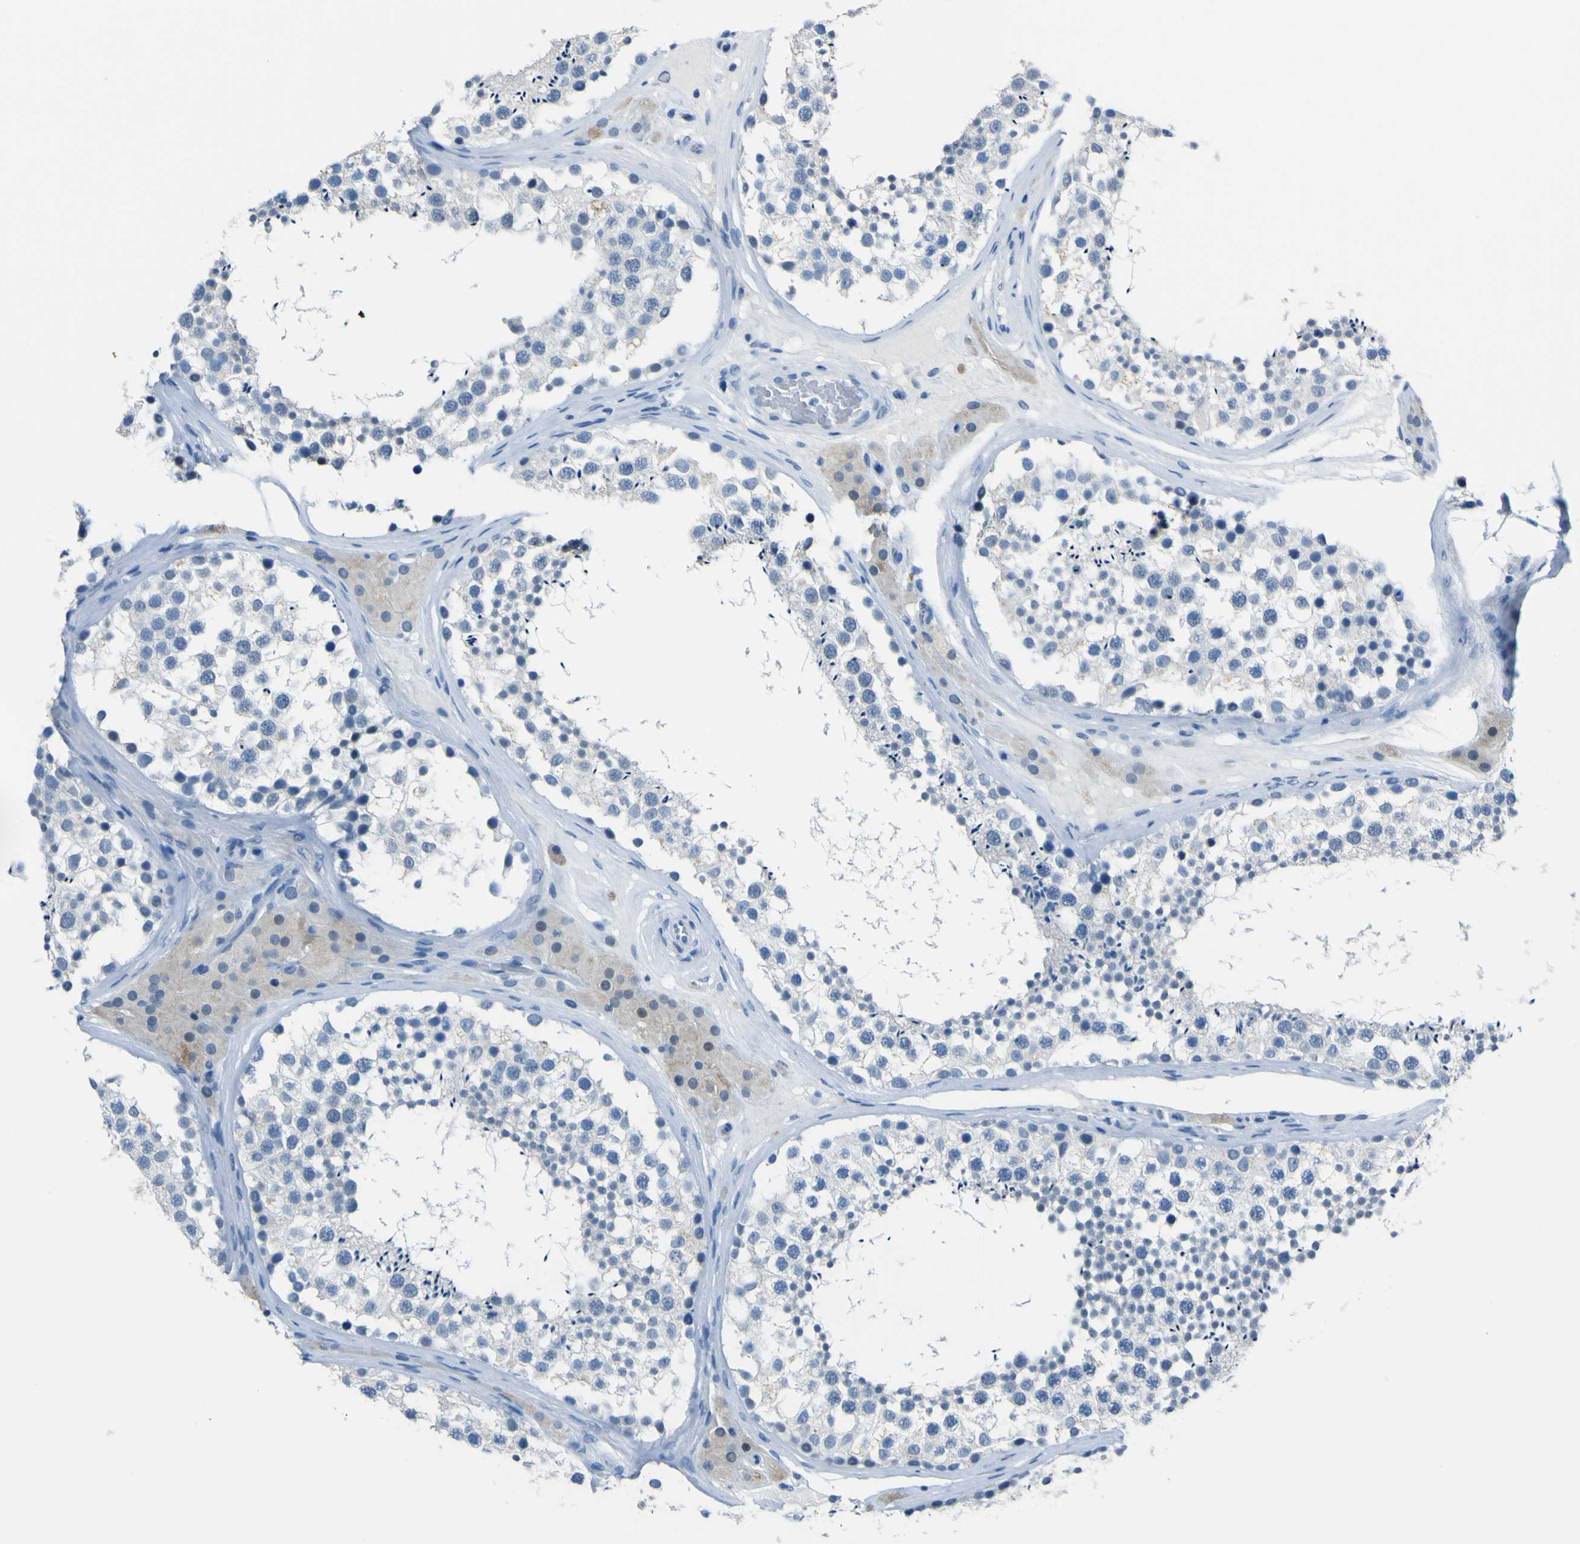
{"staining": {"intensity": "negative", "quantity": "none", "location": "none"}, "tissue": "testis", "cell_type": "Cells in seminiferous ducts", "image_type": "normal", "snomed": [{"axis": "morphology", "description": "Normal tissue, NOS"}, {"axis": "topography", "description": "Testis"}], "caption": "Cells in seminiferous ducts are negative for brown protein staining in unremarkable testis. Nuclei are stained in blue.", "gene": "PHKG1", "patient": {"sex": "male", "age": 46}}